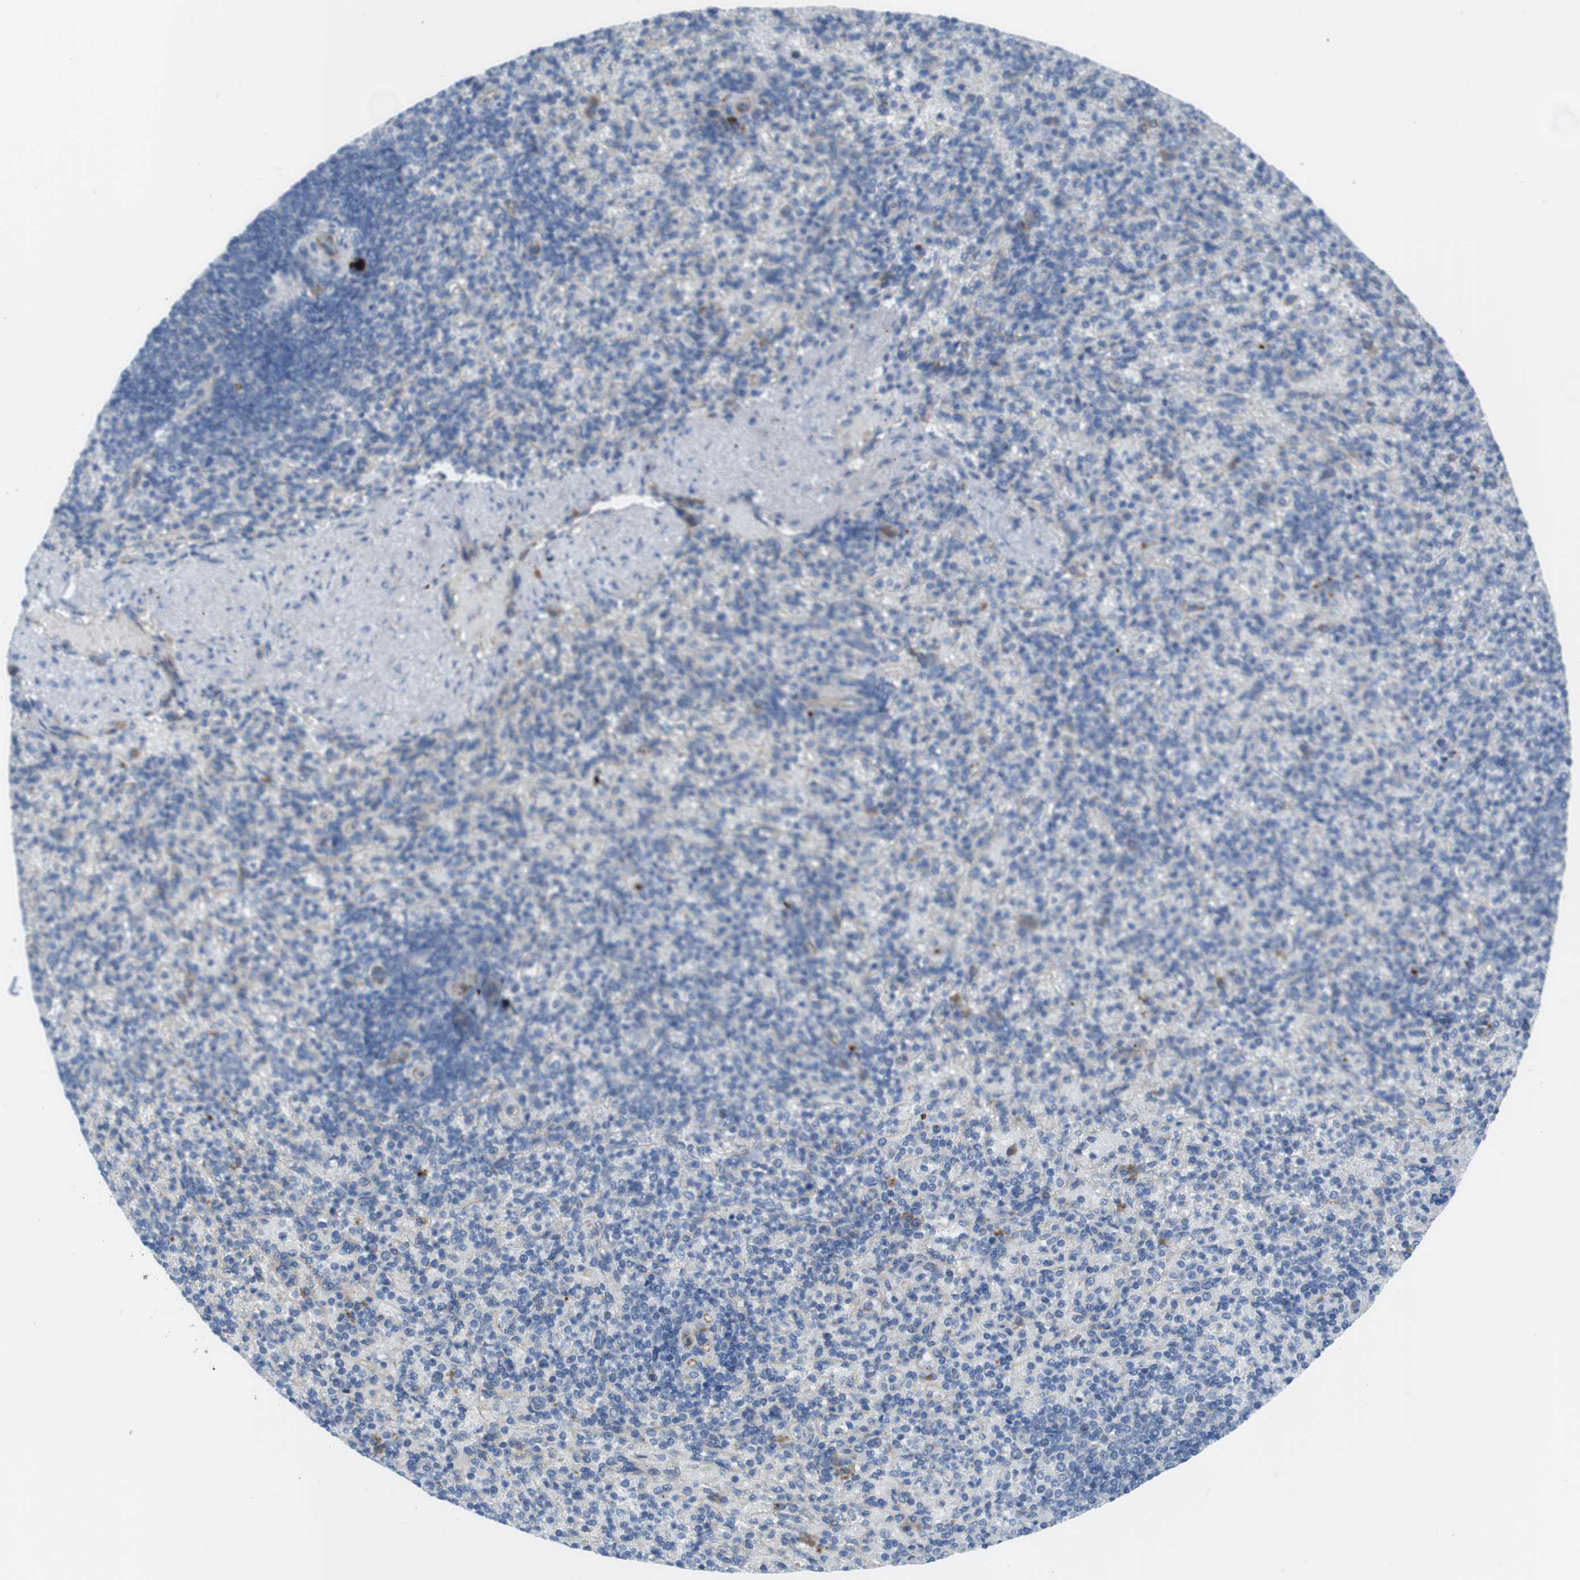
{"staining": {"intensity": "weak", "quantity": "25%-75%", "location": "cytoplasmic/membranous"}, "tissue": "spleen", "cell_type": "Cells in red pulp", "image_type": "normal", "snomed": [{"axis": "morphology", "description": "Normal tissue, NOS"}, {"axis": "topography", "description": "Spleen"}], "caption": "A micrograph of spleen stained for a protein demonstrates weak cytoplasmic/membranous brown staining in cells in red pulp. (Brightfield microscopy of DAB IHC at high magnification).", "gene": "TMEM234", "patient": {"sex": "female", "age": 74}}